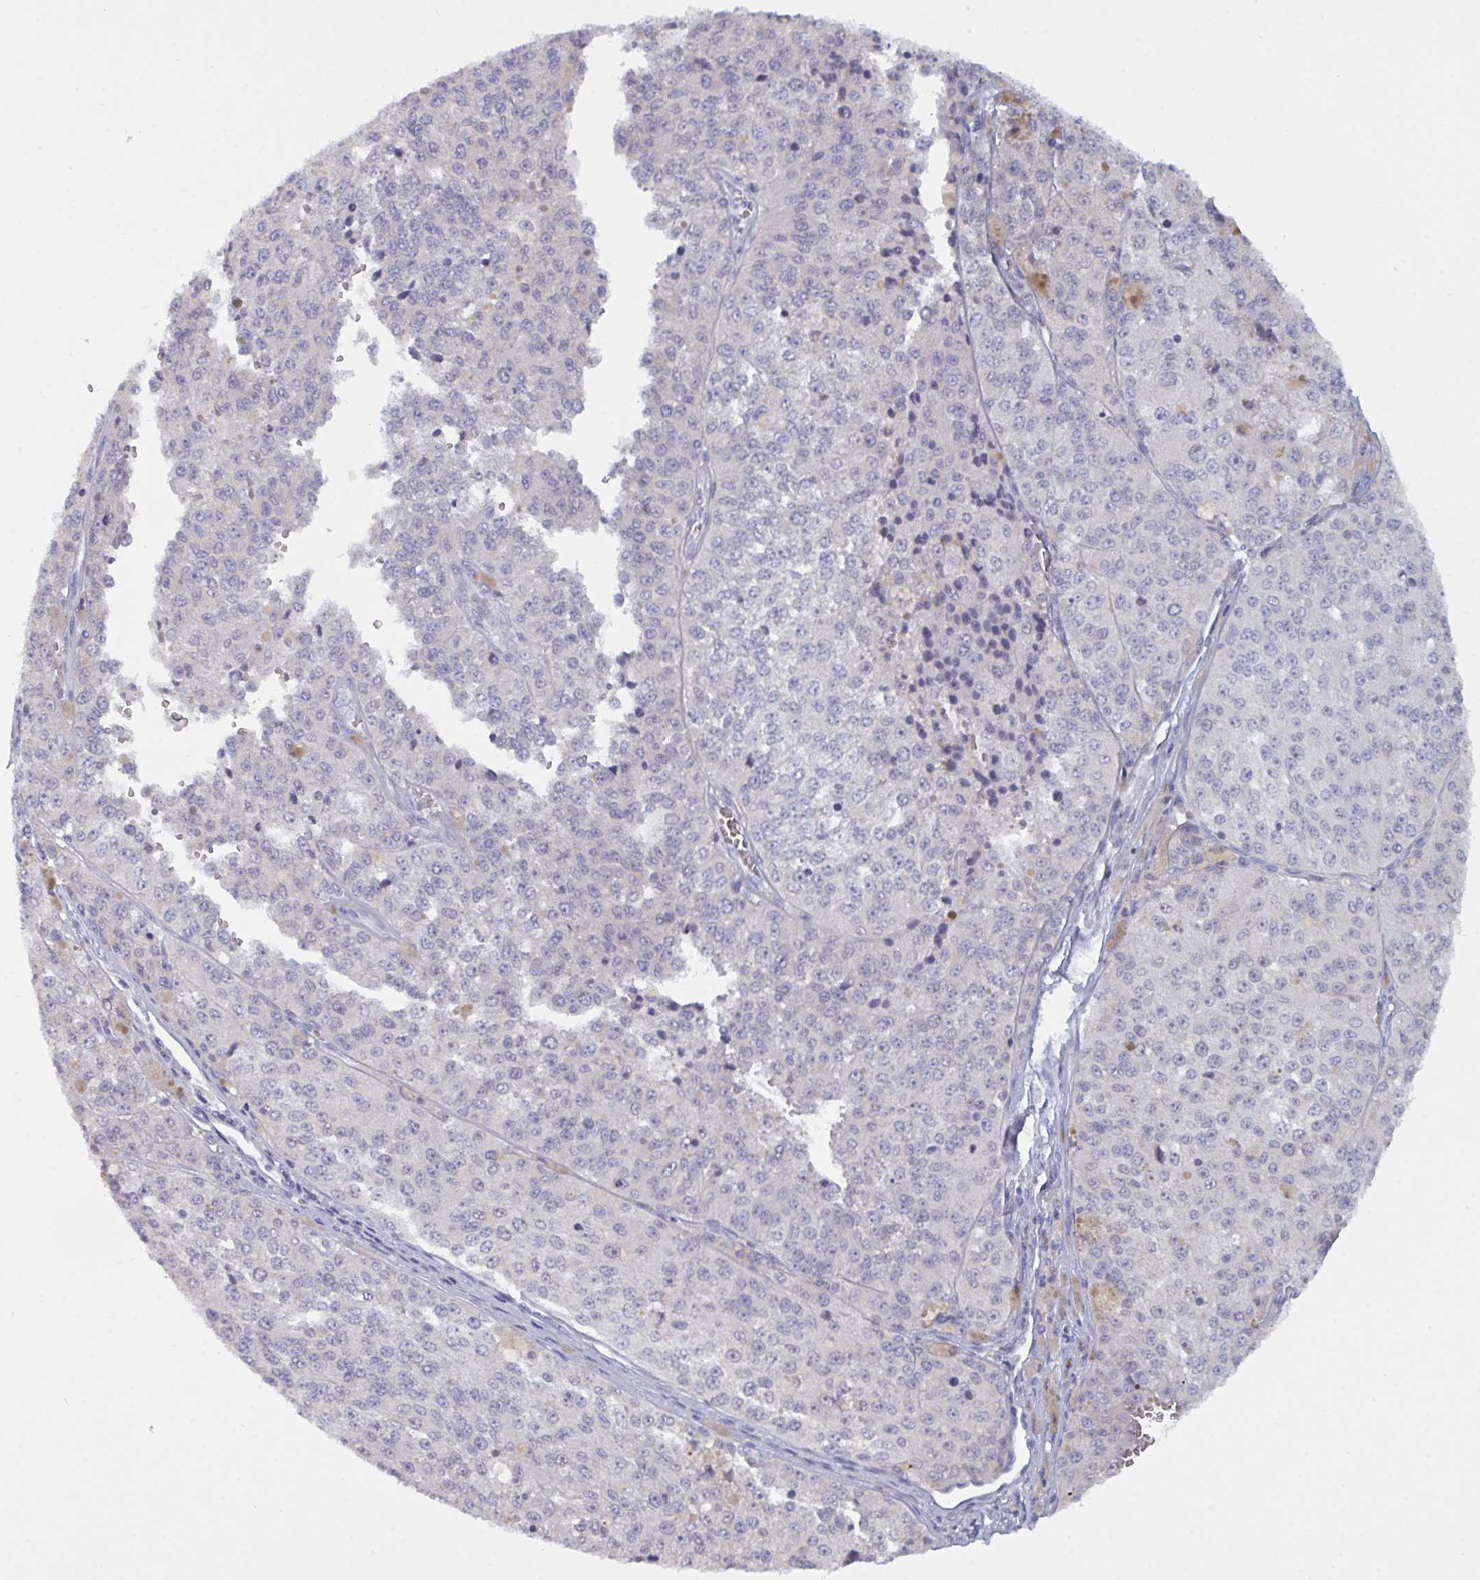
{"staining": {"intensity": "negative", "quantity": "none", "location": "none"}, "tissue": "melanoma", "cell_type": "Tumor cells", "image_type": "cancer", "snomed": [{"axis": "morphology", "description": "Malignant melanoma, Metastatic site"}, {"axis": "topography", "description": "Lymph node"}], "caption": "DAB (3,3'-diaminobenzidine) immunohistochemical staining of melanoma shows no significant staining in tumor cells.", "gene": "SERPINB13", "patient": {"sex": "female", "age": 64}}